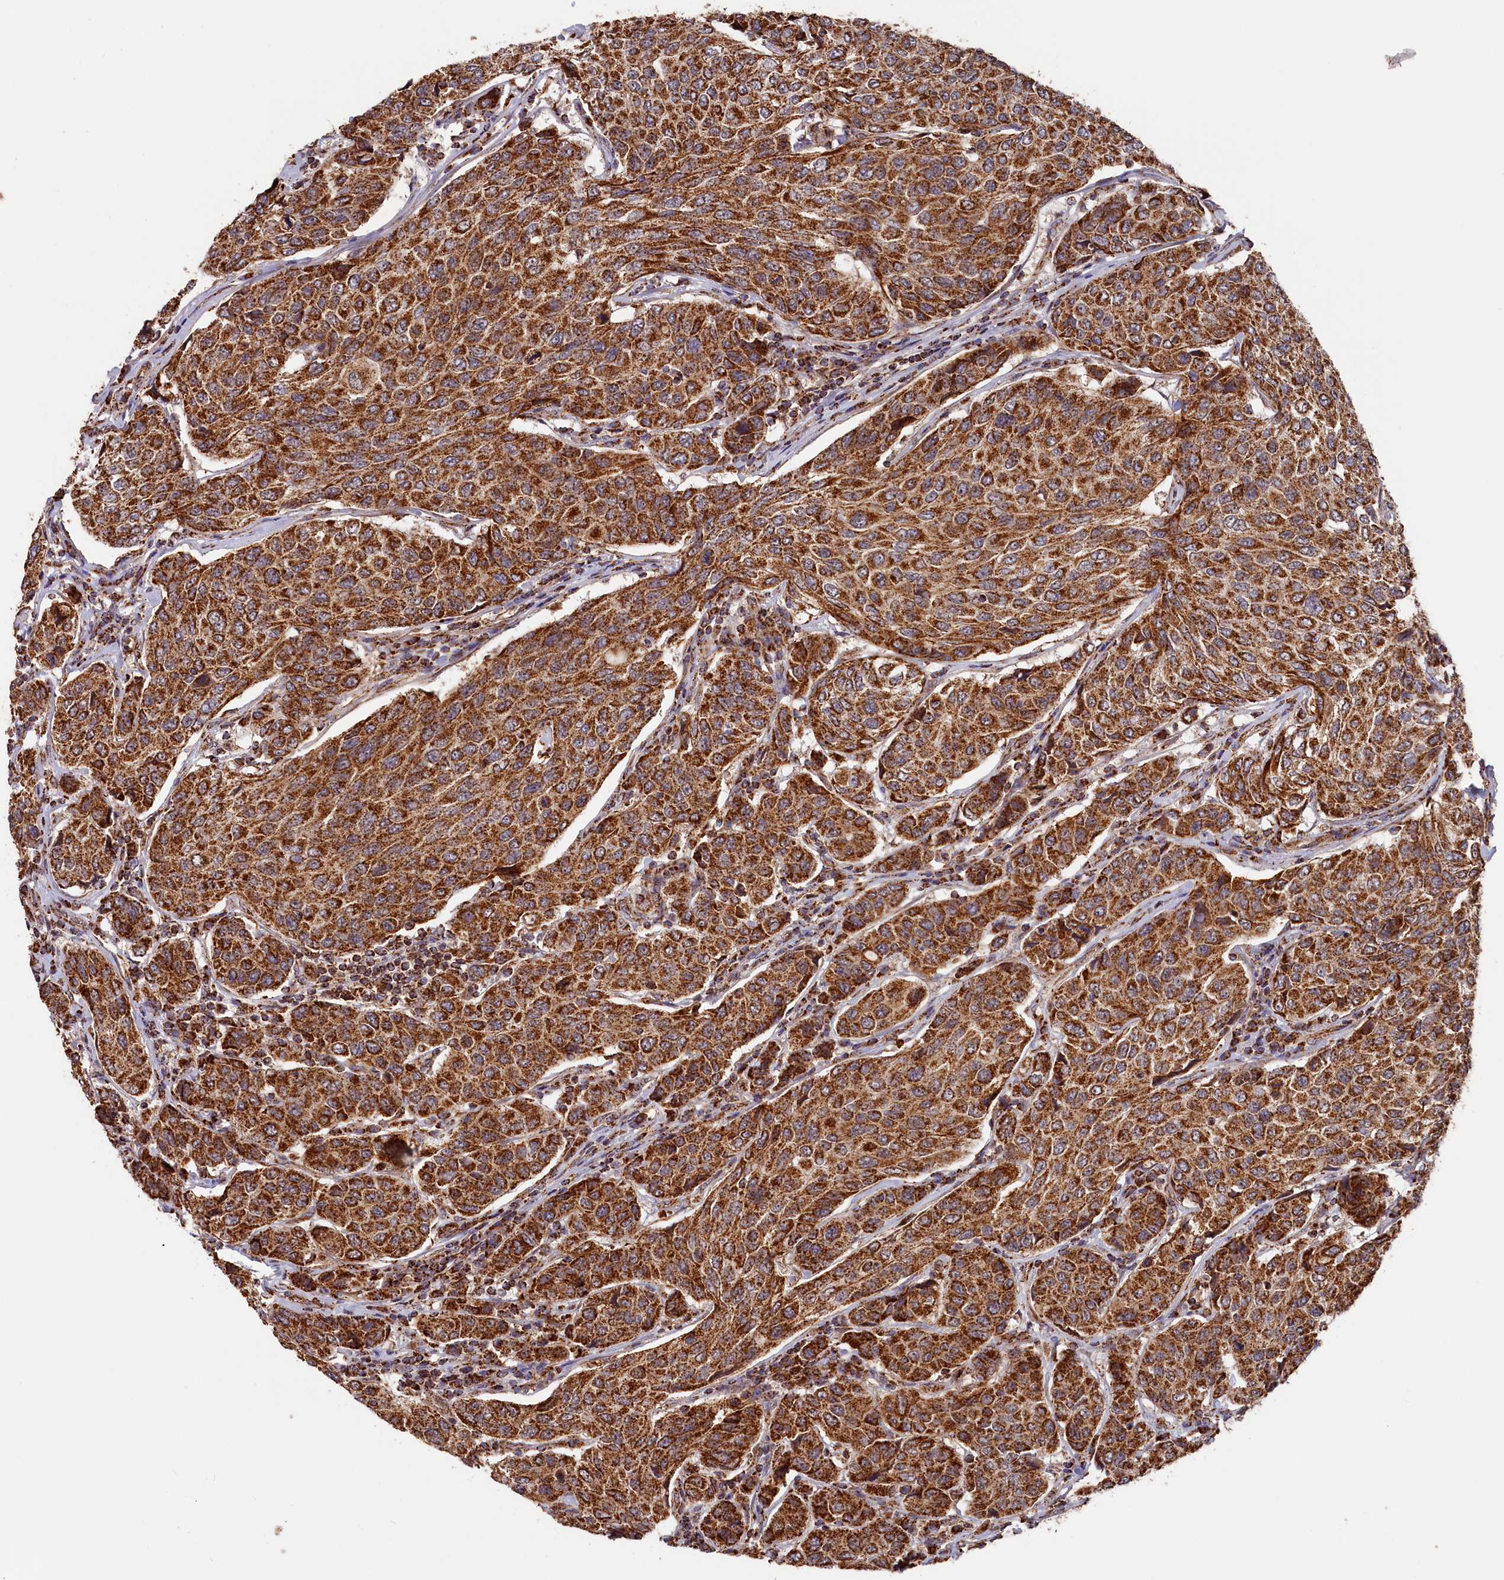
{"staining": {"intensity": "strong", "quantity": ">75%", "location": "cytoplasmic/membranous"}, "tissue": "breast cancer", "cell_type": "Tumor cells", "image_type": "cancer", "snomed": [{"axis": "morphology", "description": "Duct carcinoma"}, {"axis": "topography", "description": "Breast"}], "caption": "The micrograph shows staining of breast cancer (infiltrating ductal carcinoma), revealing strong cytoplasmic/membranous protein positivity (brown color) within tumor cells. Nuclei are stained in blue.", "gene": "MACROD1", "patient": {"sex": "female", "age": 55}}